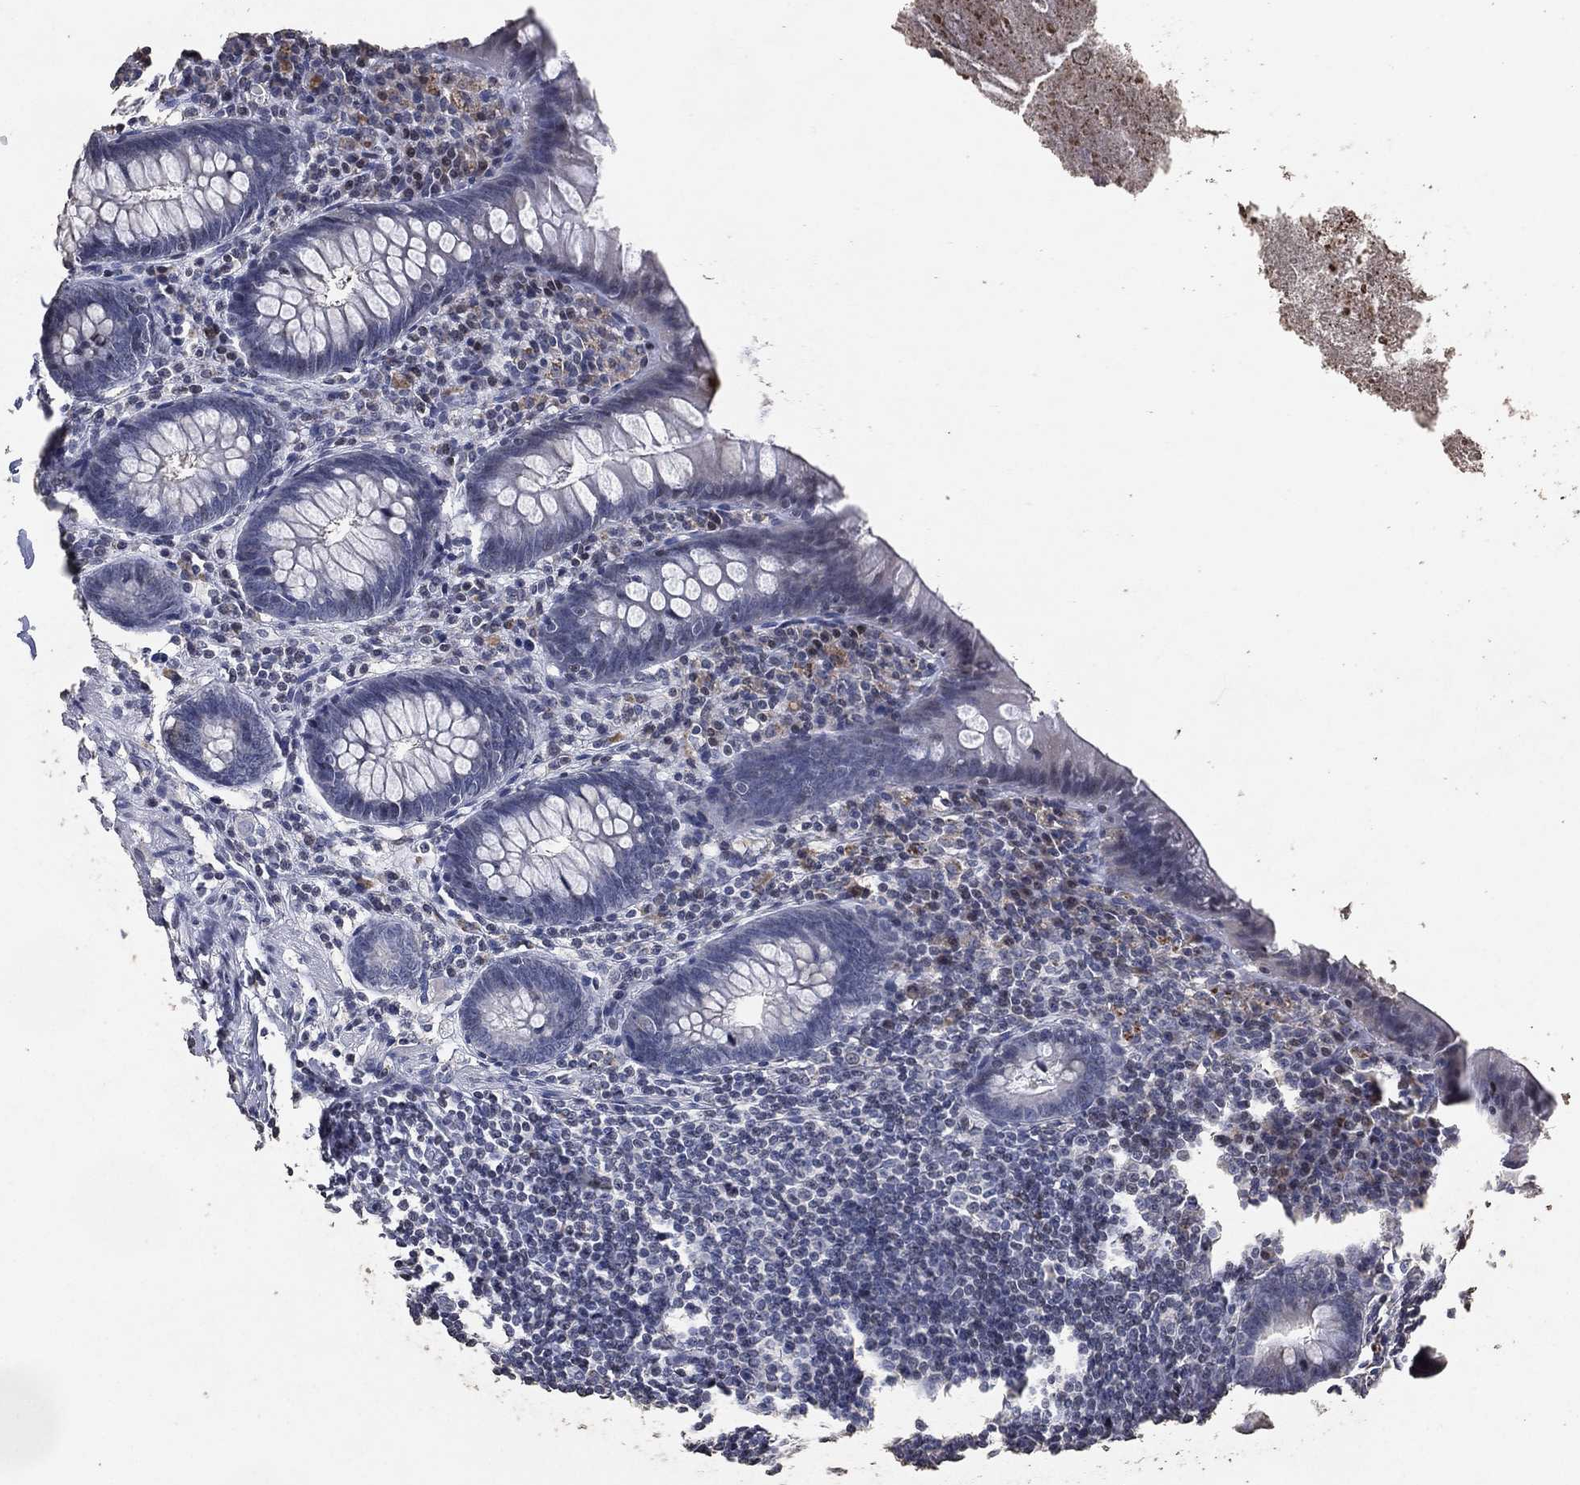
{"staining": {"intensity": "negative", "quantity": "none", "location": "none"}, "tissue": "appendix", "cell_type": "Glandular cells", "image_type": "normal", "snomed": [{"axis": "morphology", "description": "Normal tissue, NOS"}, {"axis": "topography", "description": "Appendix"}], "caption": "This is a image of immunohistochemistry staining of unremarkable appendix, which shows no positivity in glandular cells.", "gene": "ADPRHL1", "patient": {"sex": "male", "age": 47}}